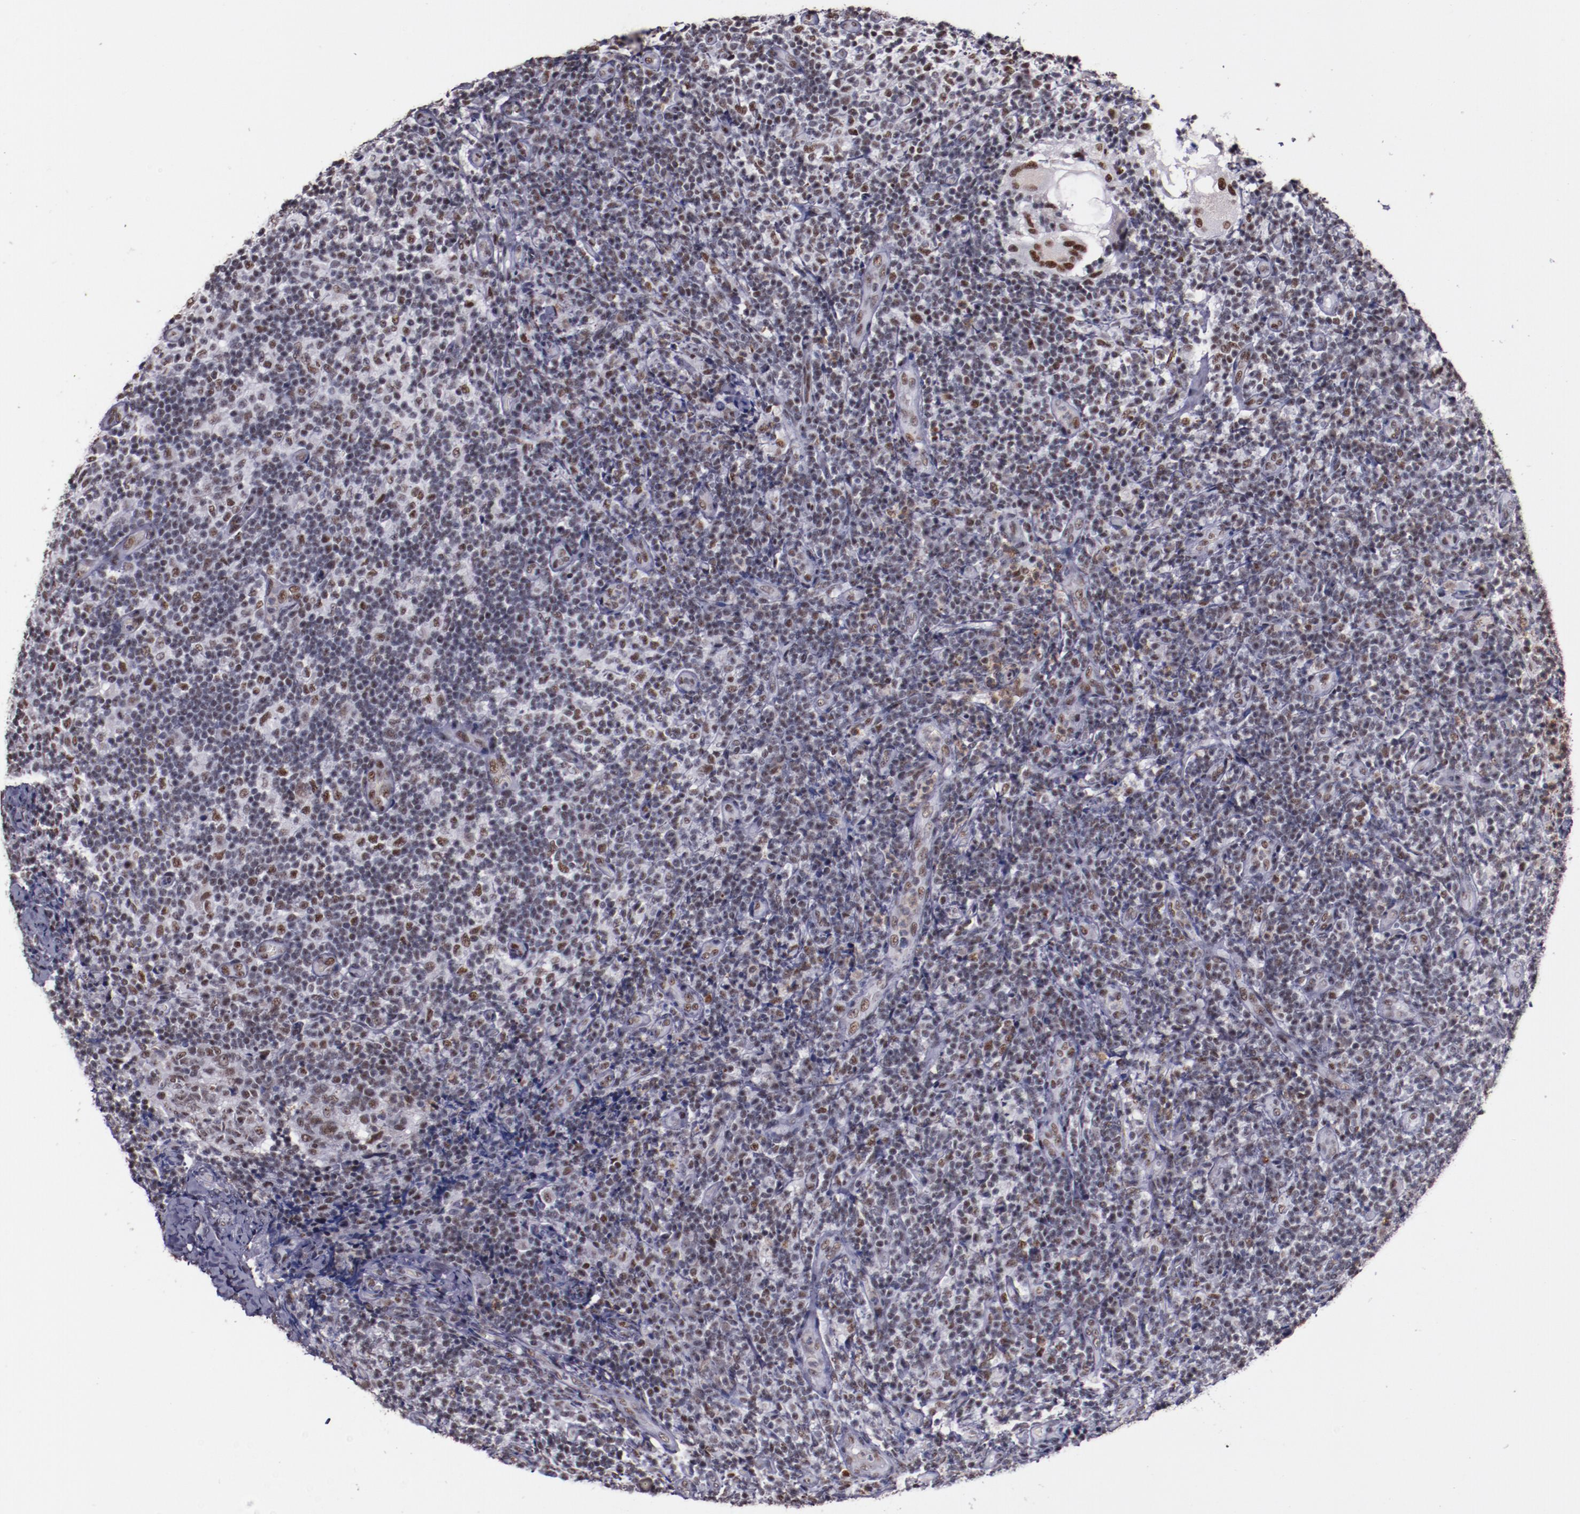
{"staining": {"intensity": "moderate", "quantity": ">75%", "location": "nuclear"}, "tissue": "lymph node", "cell_type": "Germinal center cells", "image_type": "normal", "snomed": [{"axis": "morphology", "description": "Normal tissue, NOS"}, {"axis": "morphology", "description": "Inflammation, NOS"}, {"axis": "topography", "description": "Lymph node"}], "caption": "High-magnification brightfield microscopy of benign lymph node stained with DAB (3,3'-diaminobenzidine) (brown) and counterstained with hematoxylin (blue). germinal center cells exhibit moderate nuclear positivity is seen in approximately>75% of cells.", "gene": "PPP4R3A", "patient": {"sex": "male", "age": 46}}